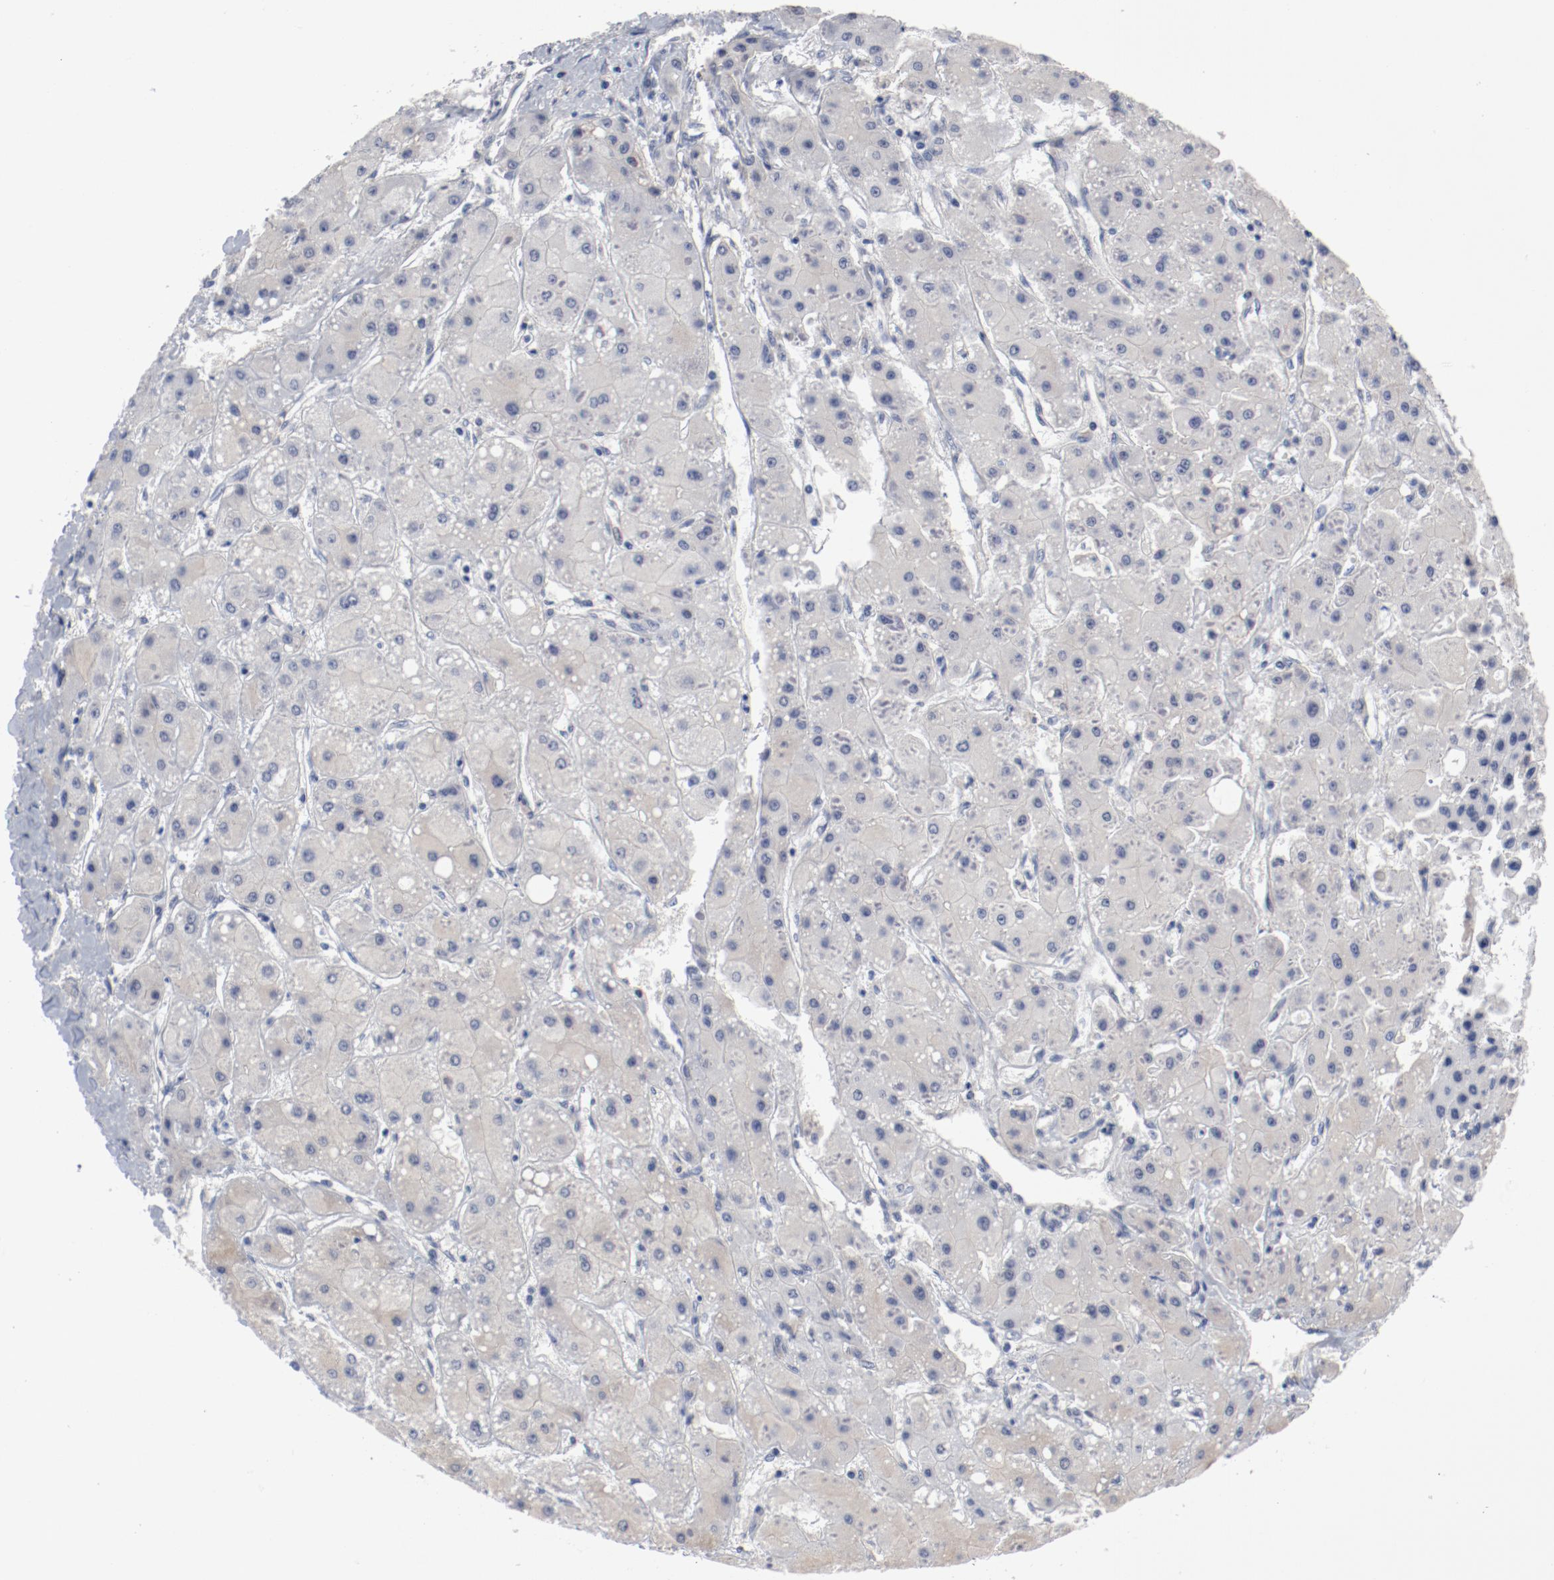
{"staining": {"intensity": "negative", "quantity": "none", "location": "none"}, "tissue": "liver cancer", "cell_type": "Tumor cells", "image_type": "cancer", "snomed": [{"axis": "morphology", "description": "Carcinoma, Hepatocellular, NOS"}, {"axis": "topography", "description": "Liver"}], "caption": "A high-resolution photomicrograph shows IHC staining of hepatocellular carcinoma (liver), which reveals no significant expression in tumor cells.", "gene": "ANKLE2", "patient": {"sex": "female", "age": 52}}